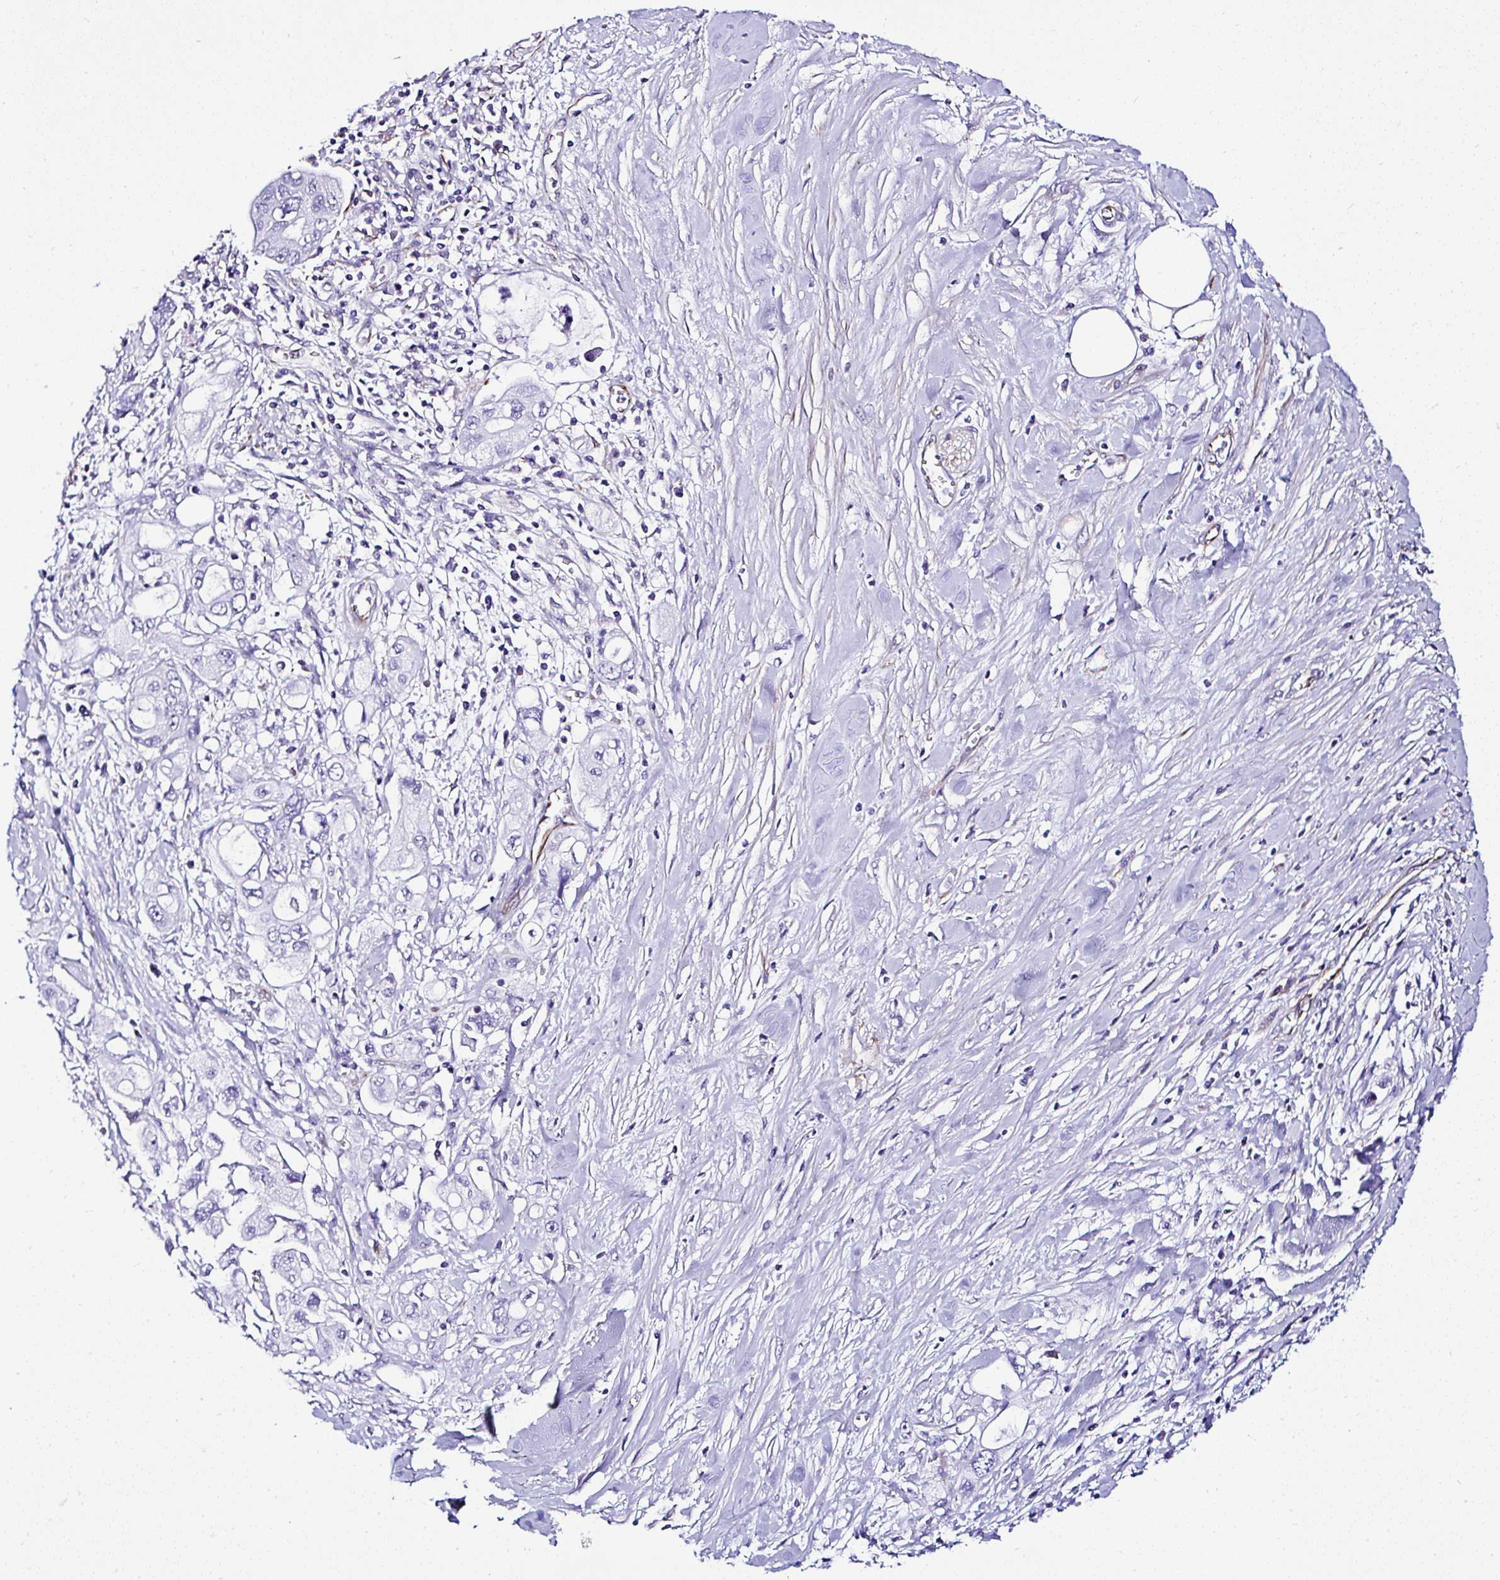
{"staining": {"intensity": "negative", "quantity": "none", "location": "none"}, "tissue": "pancreatic cancer", "cell_type": "Tumor cells", "image_type": "cancer", "snomed": [{"axis": "morphology", "description": "Adenocarcinoma, NOS"}, {"axis": "topography", "description": "Pancreas"}], "caption": "A micrograph of human adenocarcinoma (pancreatic) is negative for staining in tumor cells. (Stains: DAB immunohistochemistry with hematoxylin counter stain, Microscopy: brightfield microscopy at high magnification).", "gene": "DEPDC5", "patient": {"sex": "female", "age": 56}}